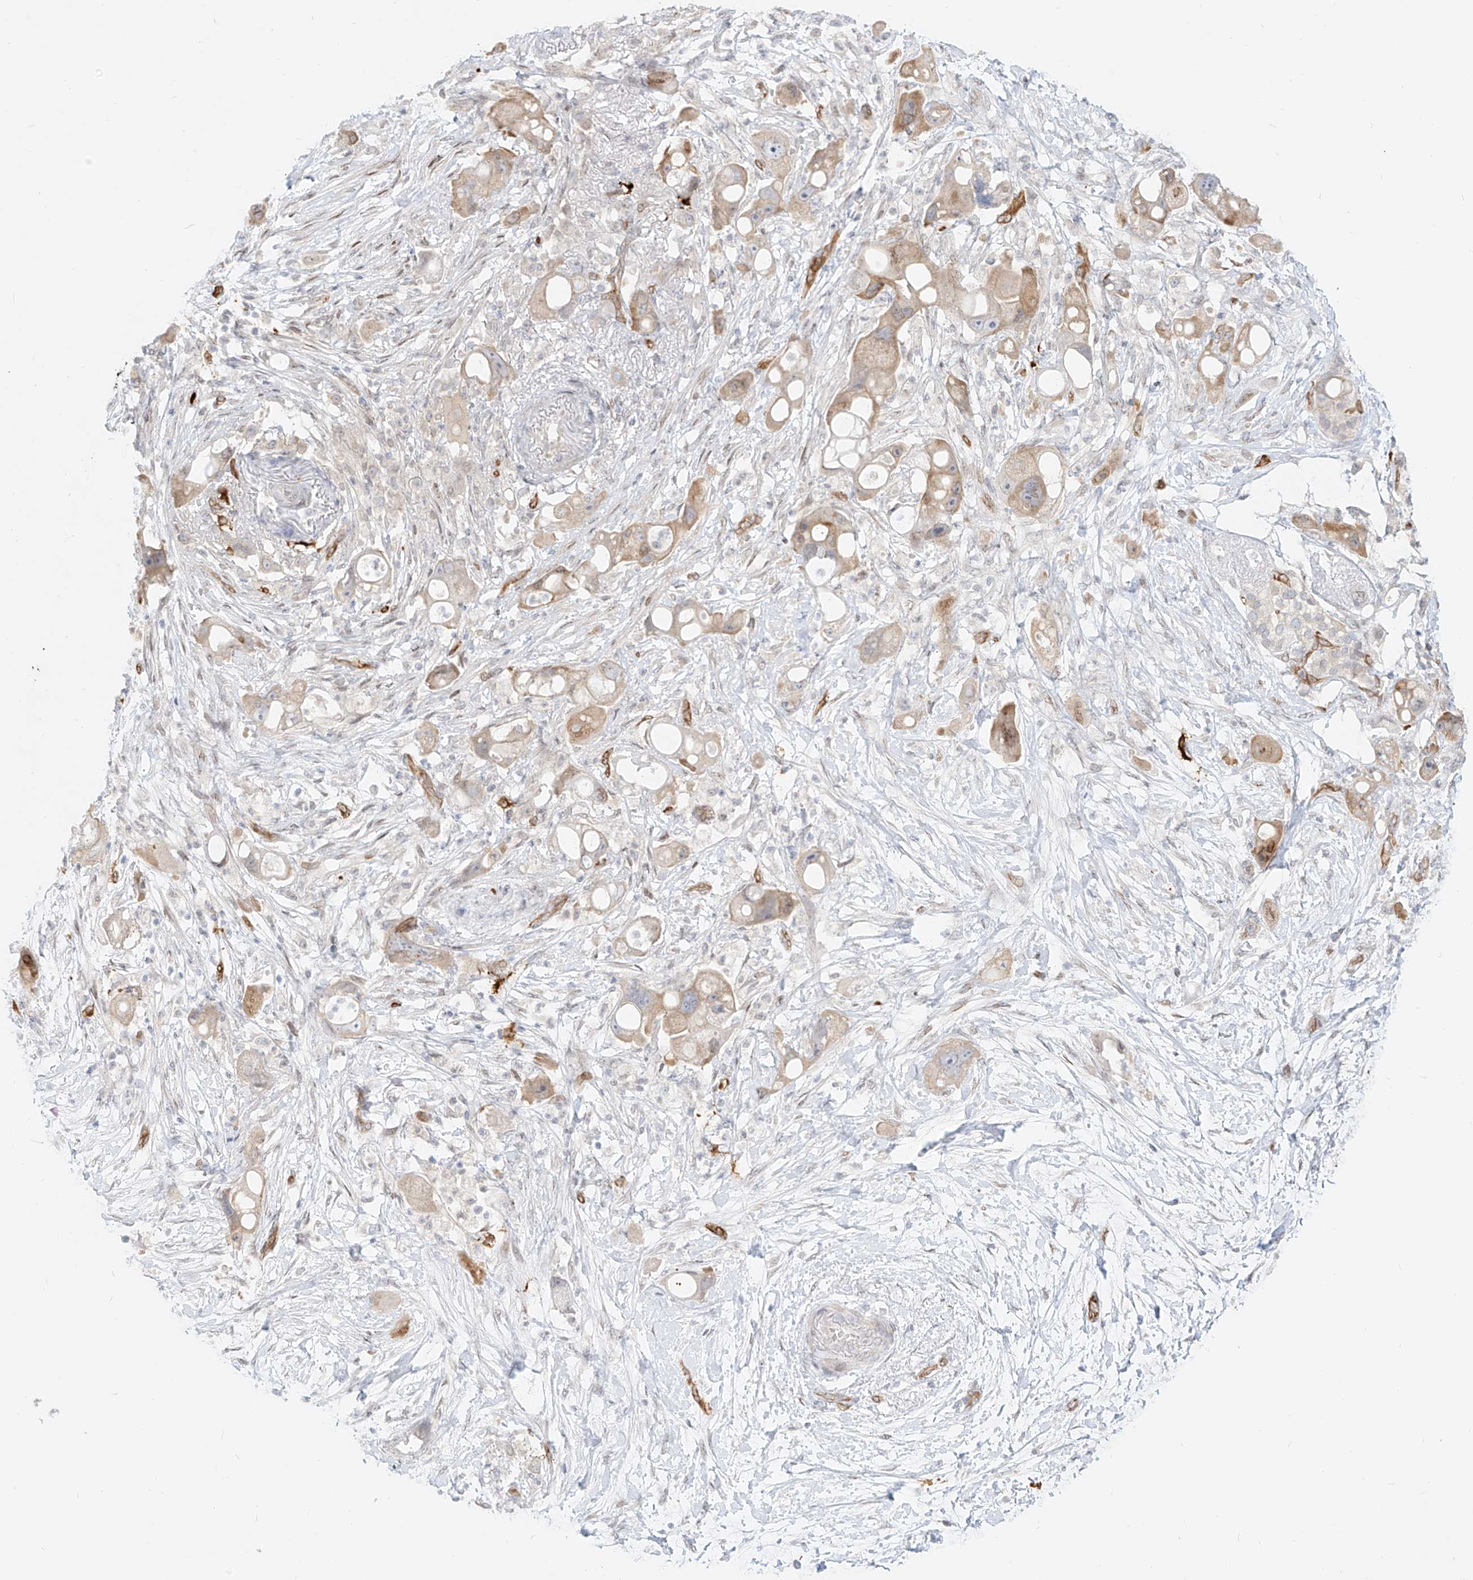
{"staining": {"intensity": "weak", "quantity": "25%-75%", "location": "cytoplasmic/membranous"}, "tissue": "pancreatic cancer", "cell_type": "Tumor cells", "image_type": "cancer", "snomed": [{"axis": "morphology", "description": "Normal tissue, NOS"}, {"axis": "morphology", "description": "Adenocarcinoma, NOS"}, {"axis": "topography", "description": "Pancreas"}], "caption": "This is a micrograph of immunohistochemistry staining of adenocarcinoma (pancreatic), which shows weak expression in the cytoplasmic/membranous of tumor cells.", "gene": "NHSL1", "patient": {"sex": "female", "age": 68}}